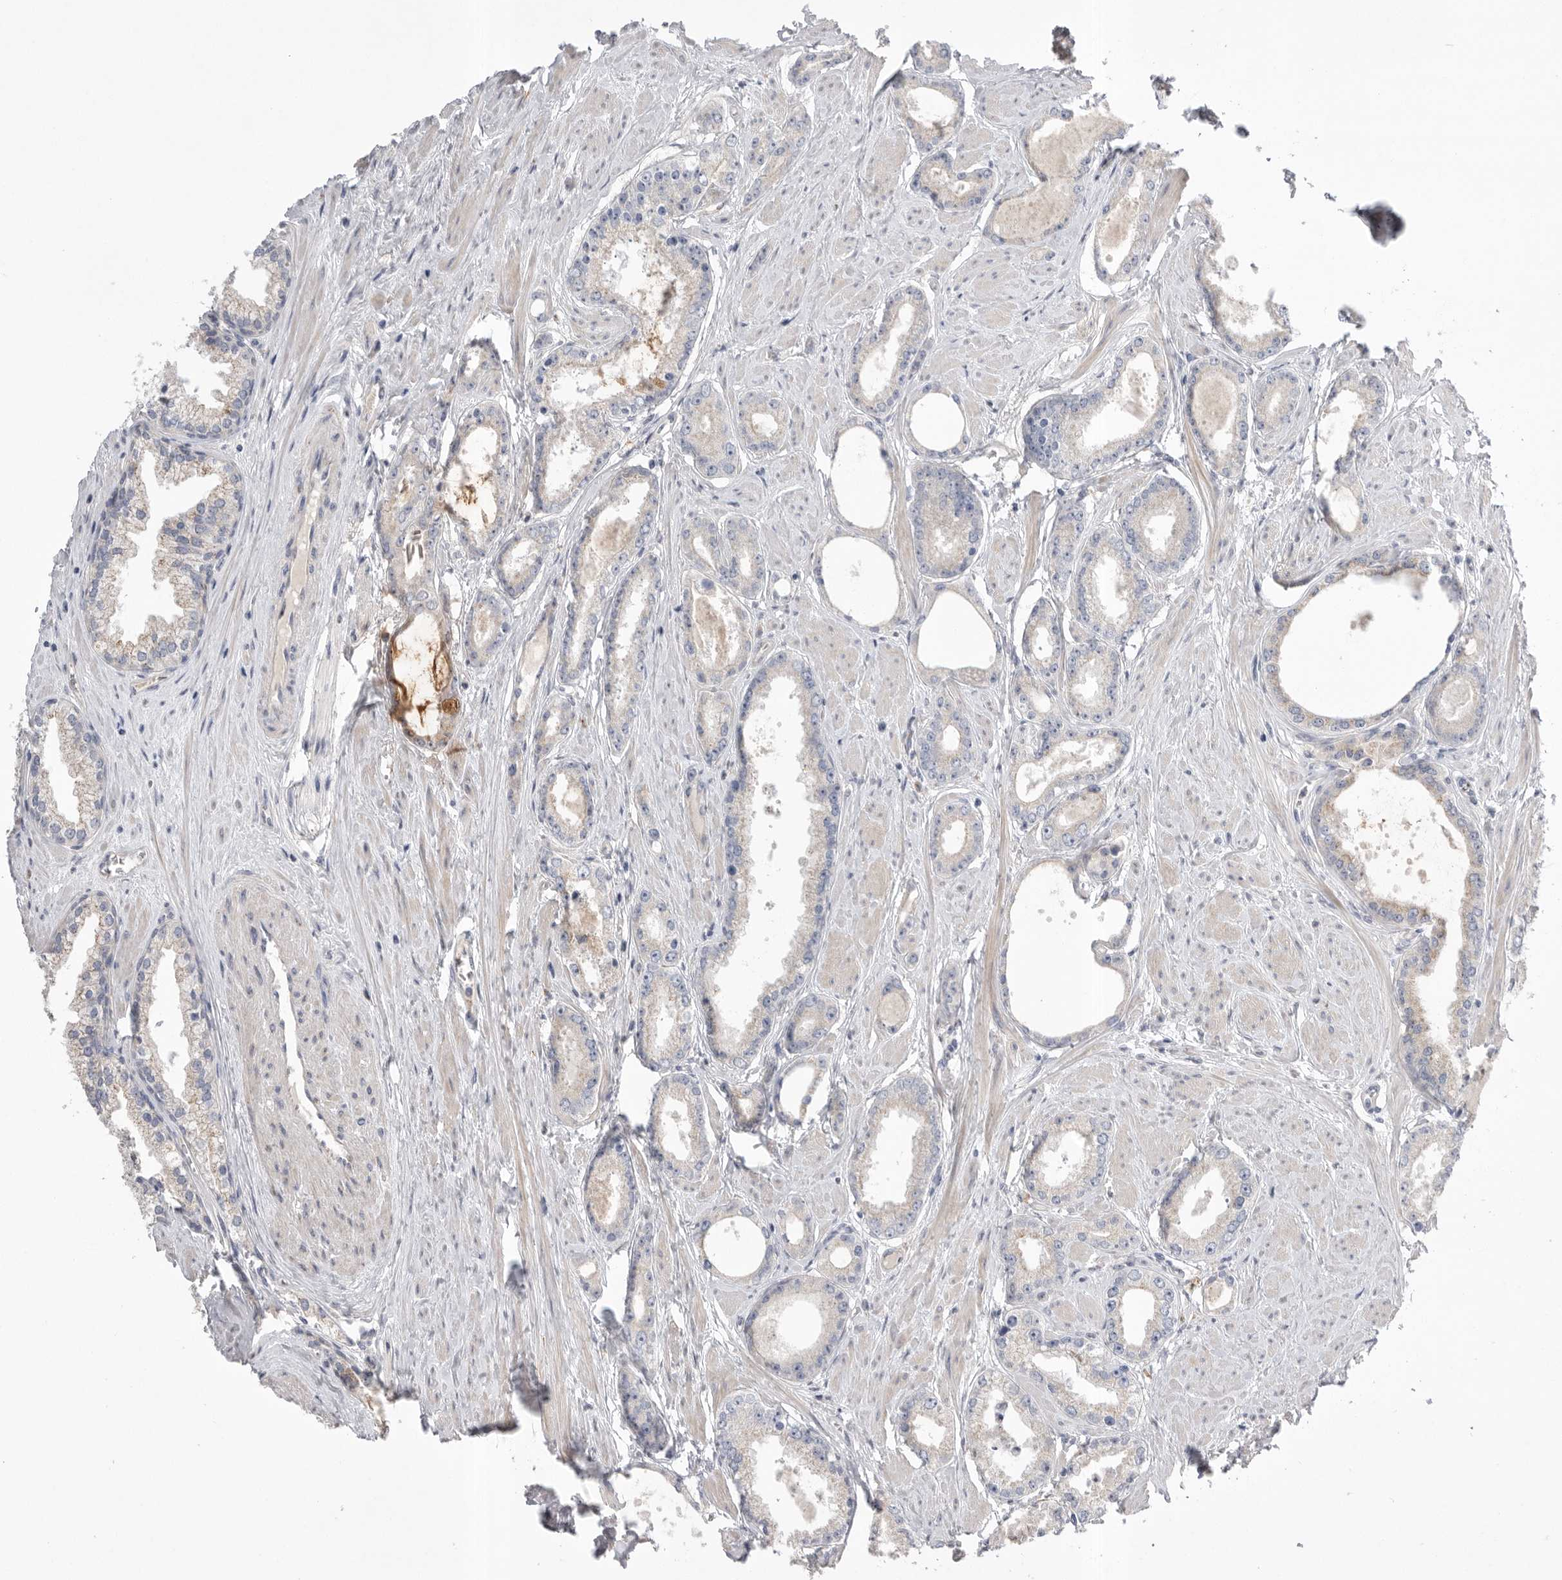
{"staining": {"intensity": "negative", "quantity": "none", "location": "none"}, "tissue": "prostate cancer", "cell_type": "Tumor cells", "image_type": "cancer", "snomed": [{"axis": "morphology", "description": "Adenocarcinoma, Low grade"}, {"axis": "topography", "description": "Prostate"}], "caption": "IHC micrograph of neoplastic tissue: human prostate cancer (low-grade adenocarcinoma) stained with DAB reveals no significant protein positivity in tumor cells.", "gene": "CCDC126", "patient": {"sex": "male", "age": 62}}